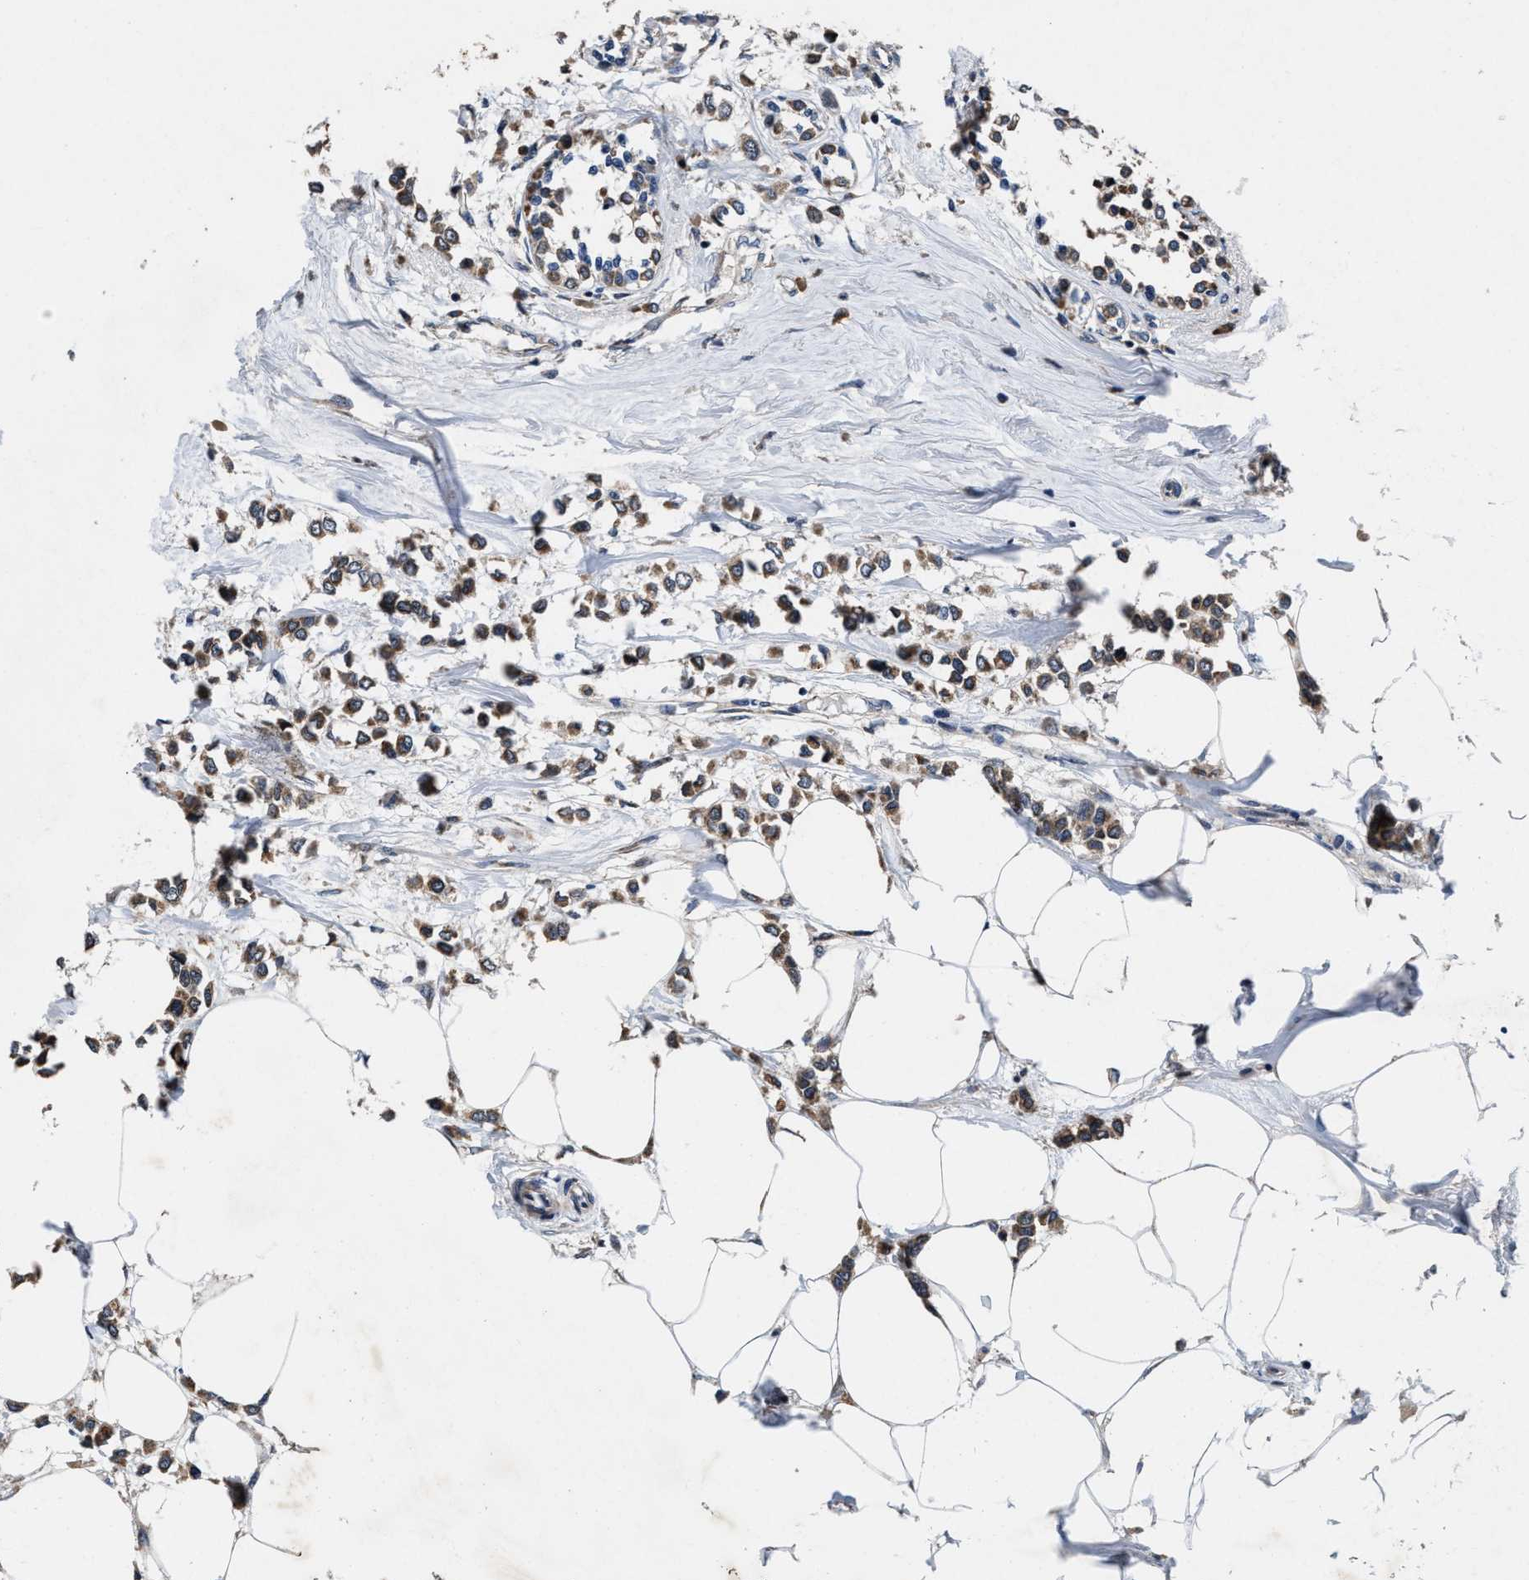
{"staining": {"intensity": "moderate", "quantity": ">75%", "location": "cytoplasmic/membranous"}, "tissue": "breast cancer", "cell_type": "Tumor cells", "image_type": "cancer", "snomed": [{"axis": "morphology", "description": "Lobular carcinoma"}, {"axis": "topography", "description": "Breast"}], "caption": "This photomicrograph exhibits breast cancer stained with immunohistochemistry (IHC) to label a protein in brown. The cytoplasmic/membranous of tumor cells show moderate positivity for the protein. Nuclei are counter-stained blue.", "gene": "TMEM53", "patient": {"sex": "female", "age": 51}}